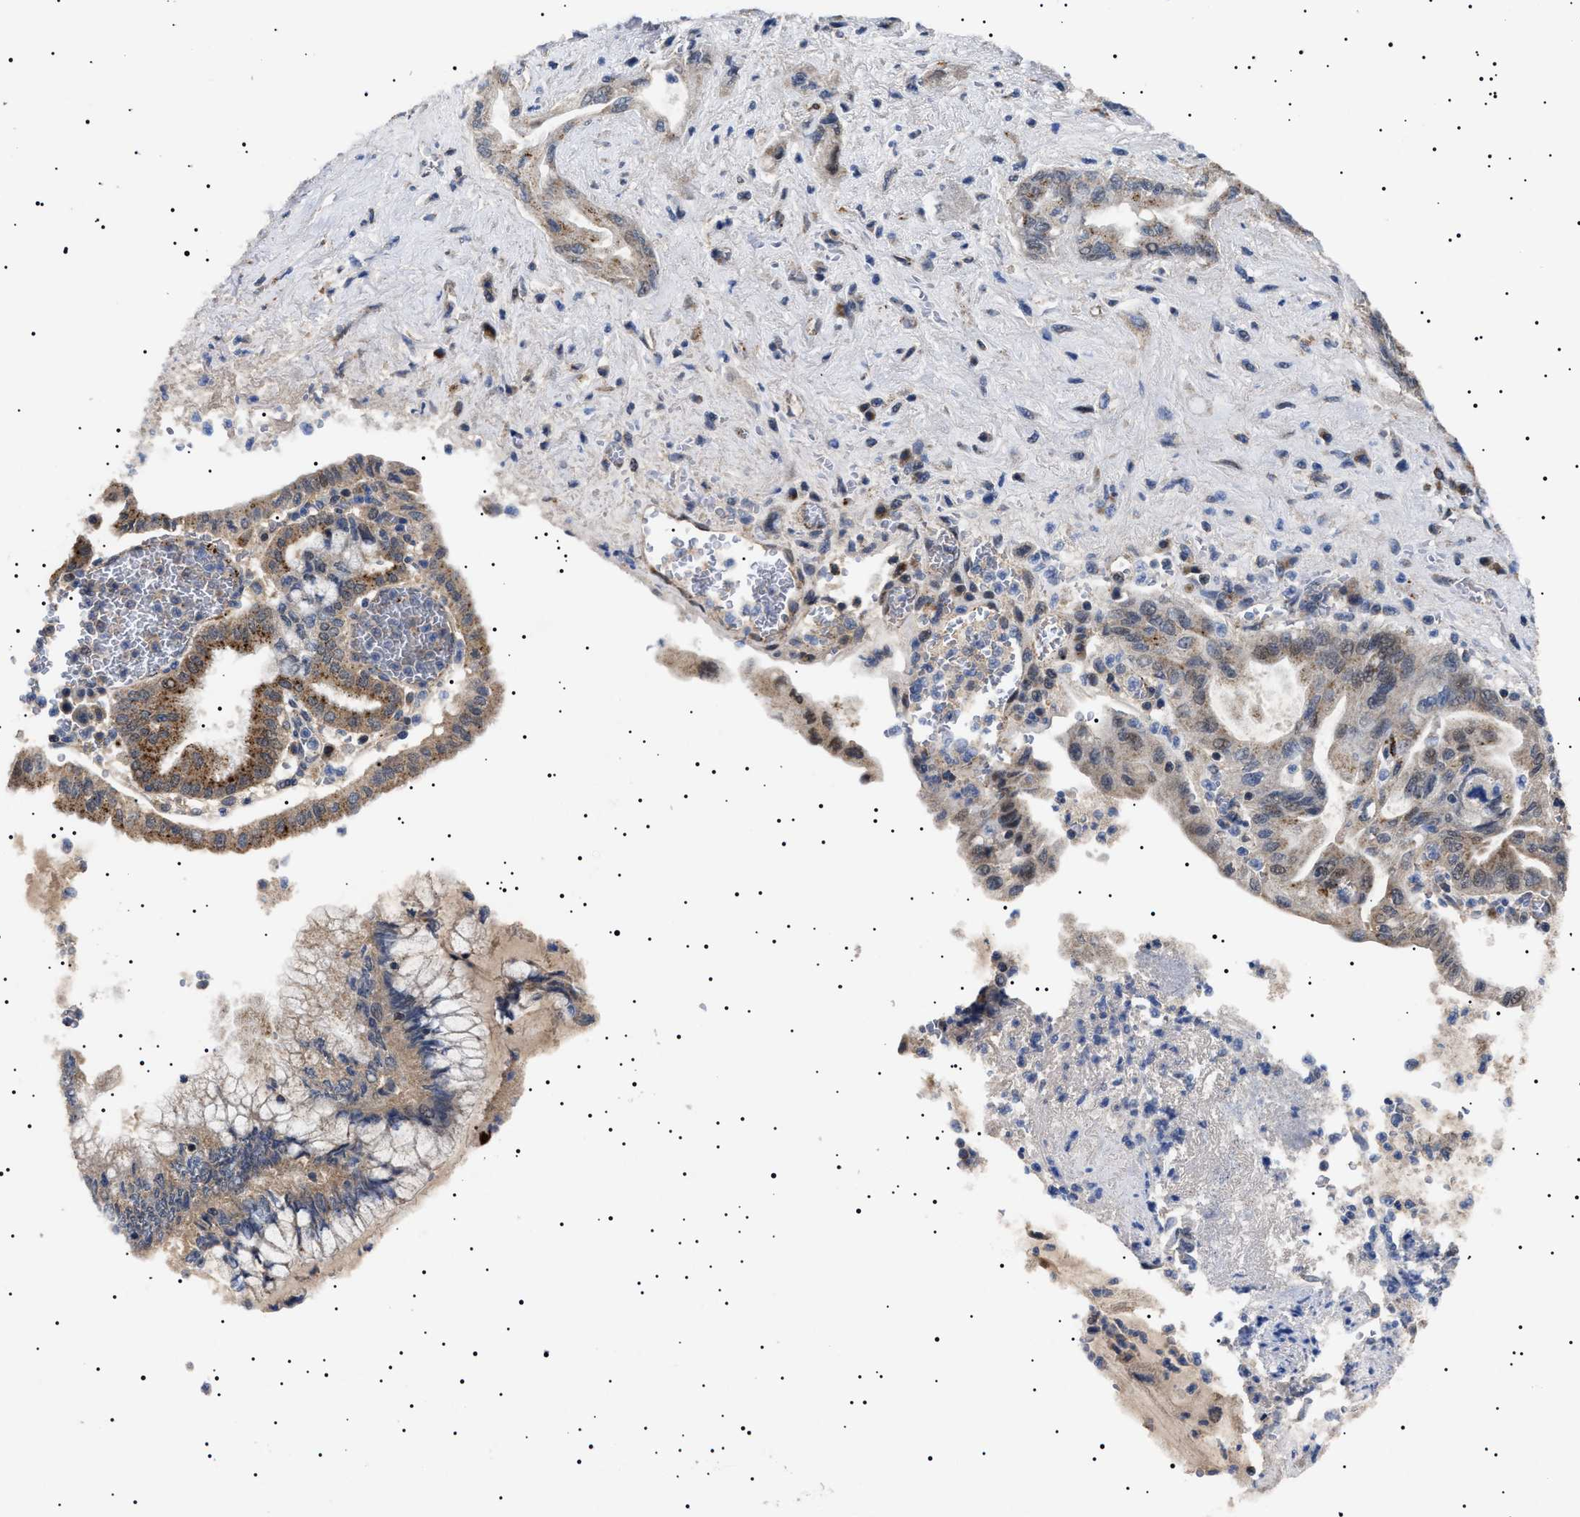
{"staining": {"intensity": "weak", "quantity": "<25%", "location": "cytoplasmic/membranous"}, "tissue": "pancreatic cancer", "cell_type": "Tumor cells", "image_type": "cancer", "snomed": [{"axis": "morphology", "description": "Adenocarcinoma, NOS"}, {"axis": "topography", "description": "Pancreas"}], "caption": "DAB (3,3'-diaminobenzidine) immunohistochemical staining of adenocarcinoma (pancreatic) demonstrates no significant positivity in tumor cells.", "gene": "RAB34", "patient": {"sex": "female", "age": 73}}